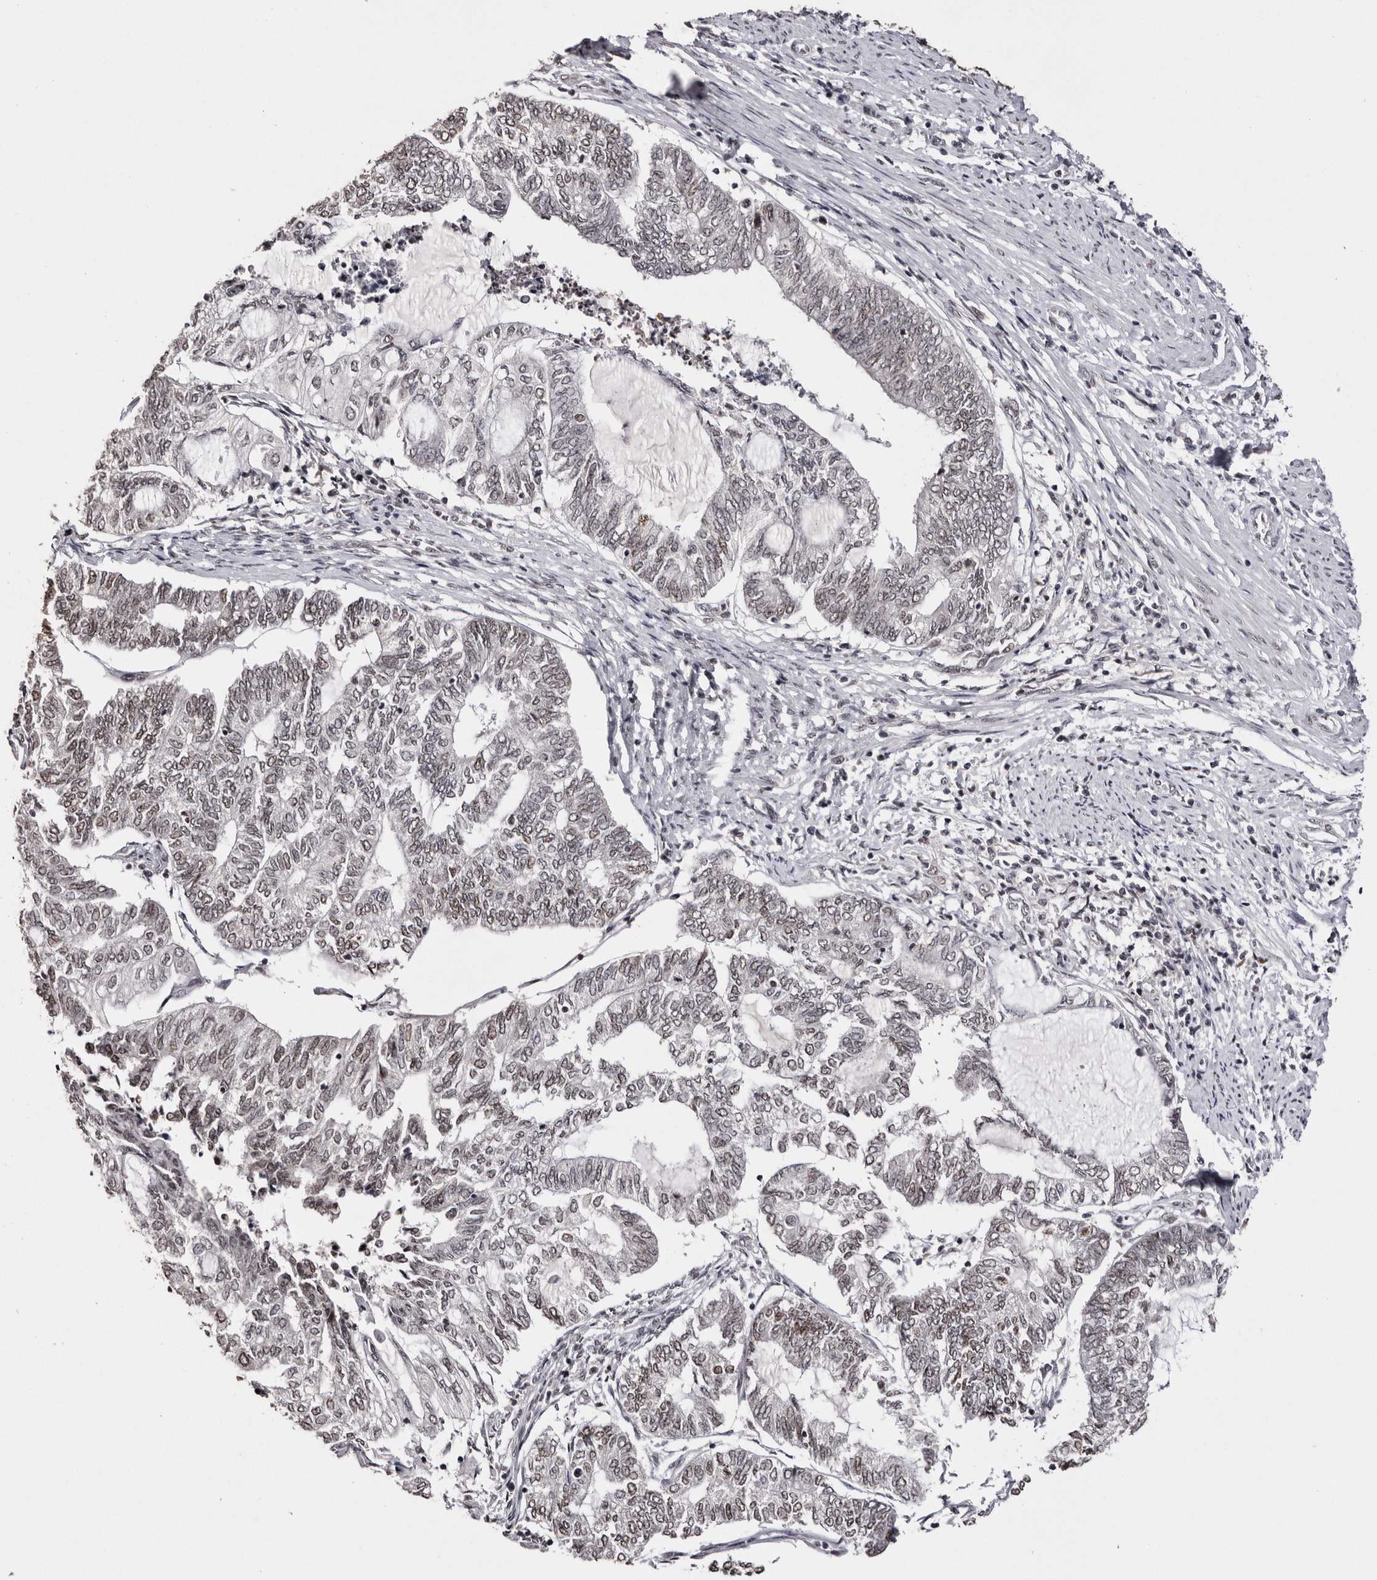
{"staining": {"intensity": "weak", "quantity": "25%-75%", "location": "nuclear"}, "tissue": "endometrial cancer", "cell_type": "Tumor cells", "image_type": "cancer", "snomed": [{"axis": "morphology", "description": "Adenocarcinoma, NOS"}, {"axis": "topography", "description": "Uterus"}, {"axis": "topography", "description": "Endometrium"}], "caption": "Tumor cells show low levels of weak nuclear positivity in approximately 25%-75% of cells in adenocarcinoma (endometrial). The staining is performed using DAB brown chromogen to label protein expression. The nuclei are counter-stained blue using hematoxylin.", "gene": "SMC1A", "patient": {"sex": "female", "age": 70}}